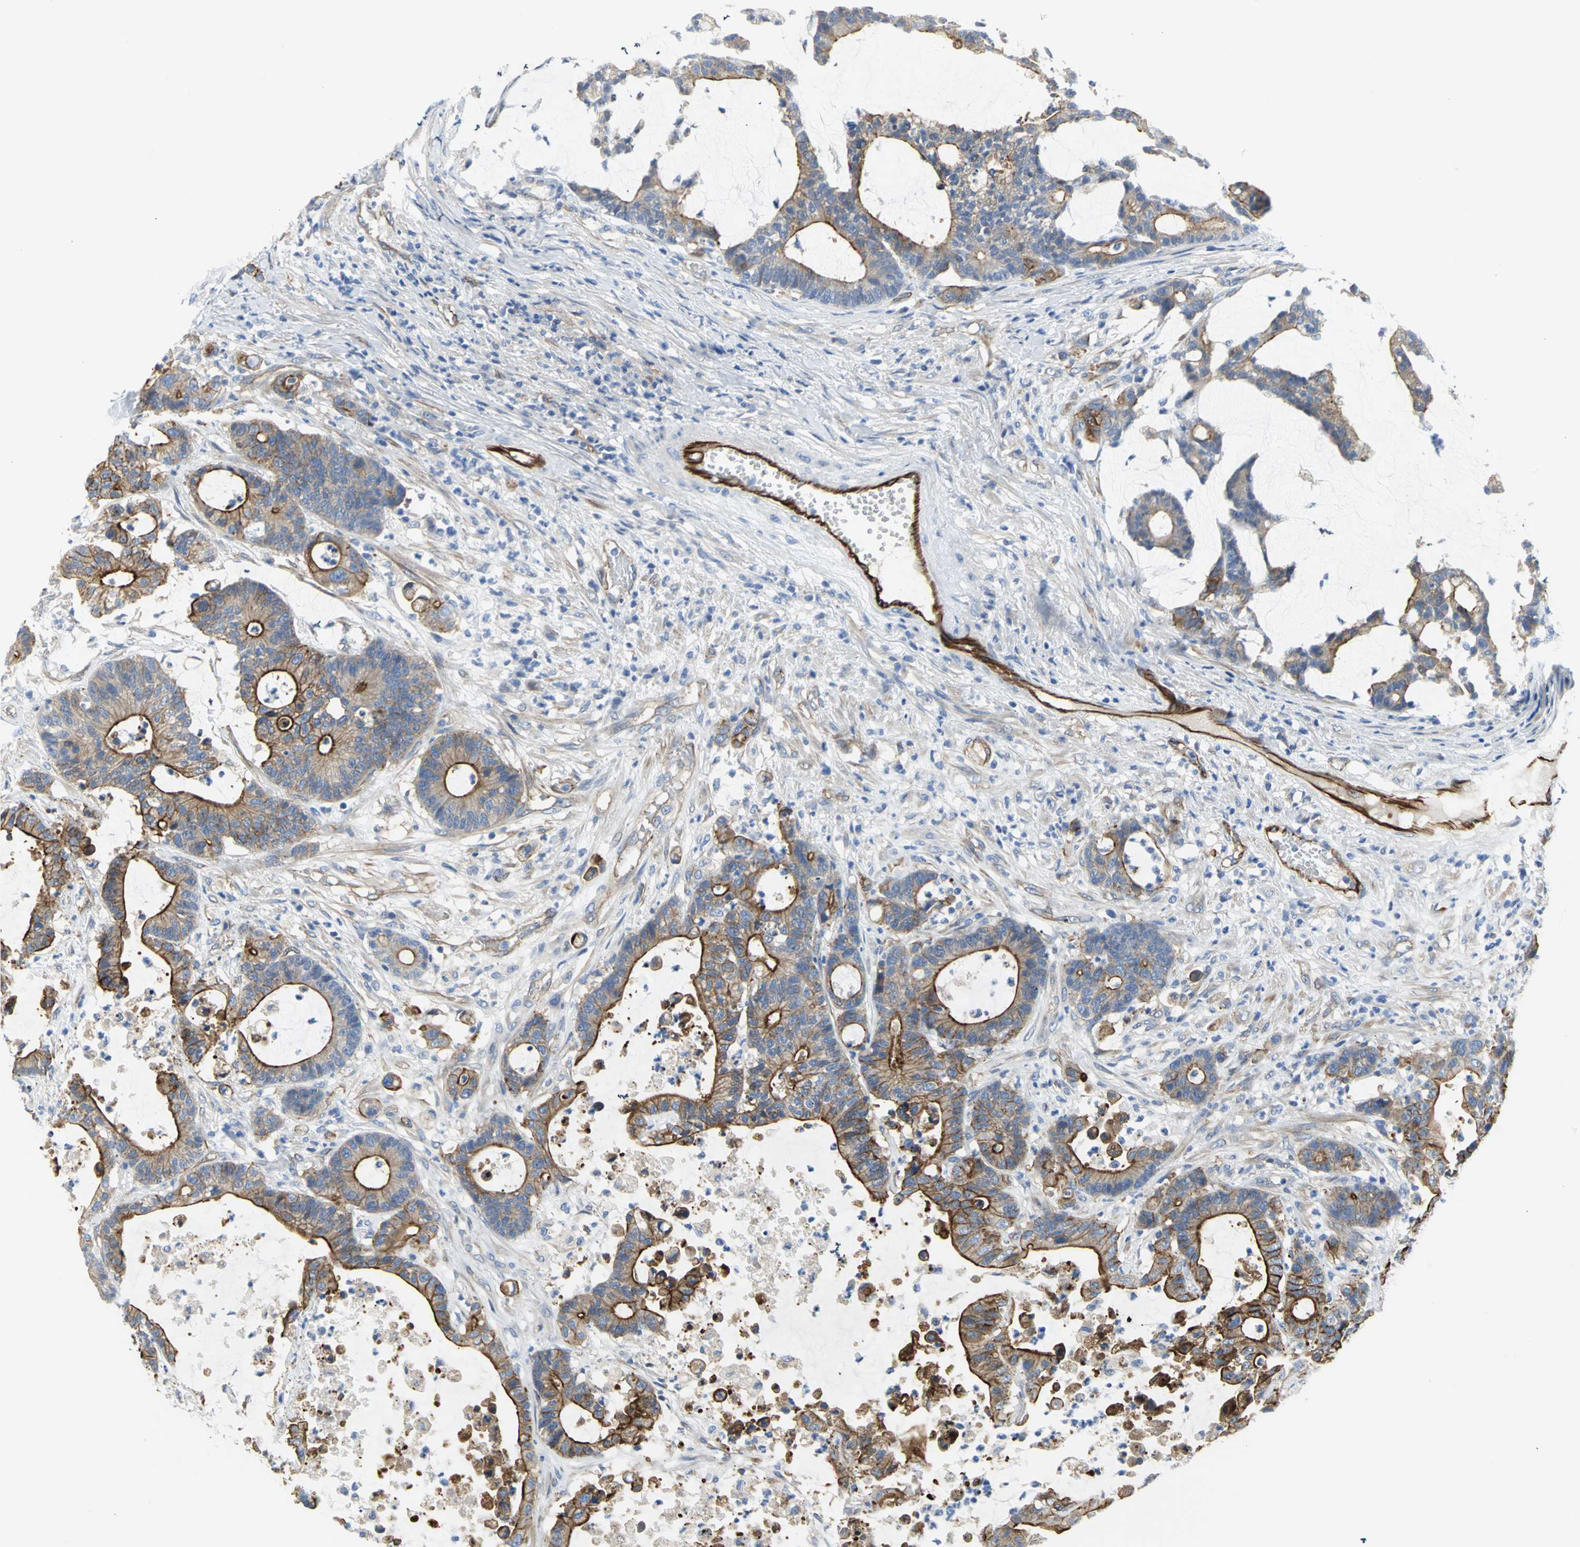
{"staining": {"intensity": "strong", "quantity": ">75%", "location": "cytoplasmic/membranous"}, "tissue": "colorectal cancer", "cell_type": "Tumor cells", "image_type": "cancer", "snomed": [{"axis": "morphology", "description": "Adenocarcinoma, NOS"}, {"axis": "topography", "description": "Colon"}], "caption": "A high-resolution photomicrograph shows immunohistochemistry (IHC) staining of colorectal cancer (adenocarcinoma), which exhibits strong cytoplasmic/membranous expression in approximately >75% of tumor cells.", "gene": "FLNB", "patient": {"sex": "female", "age": 84}}